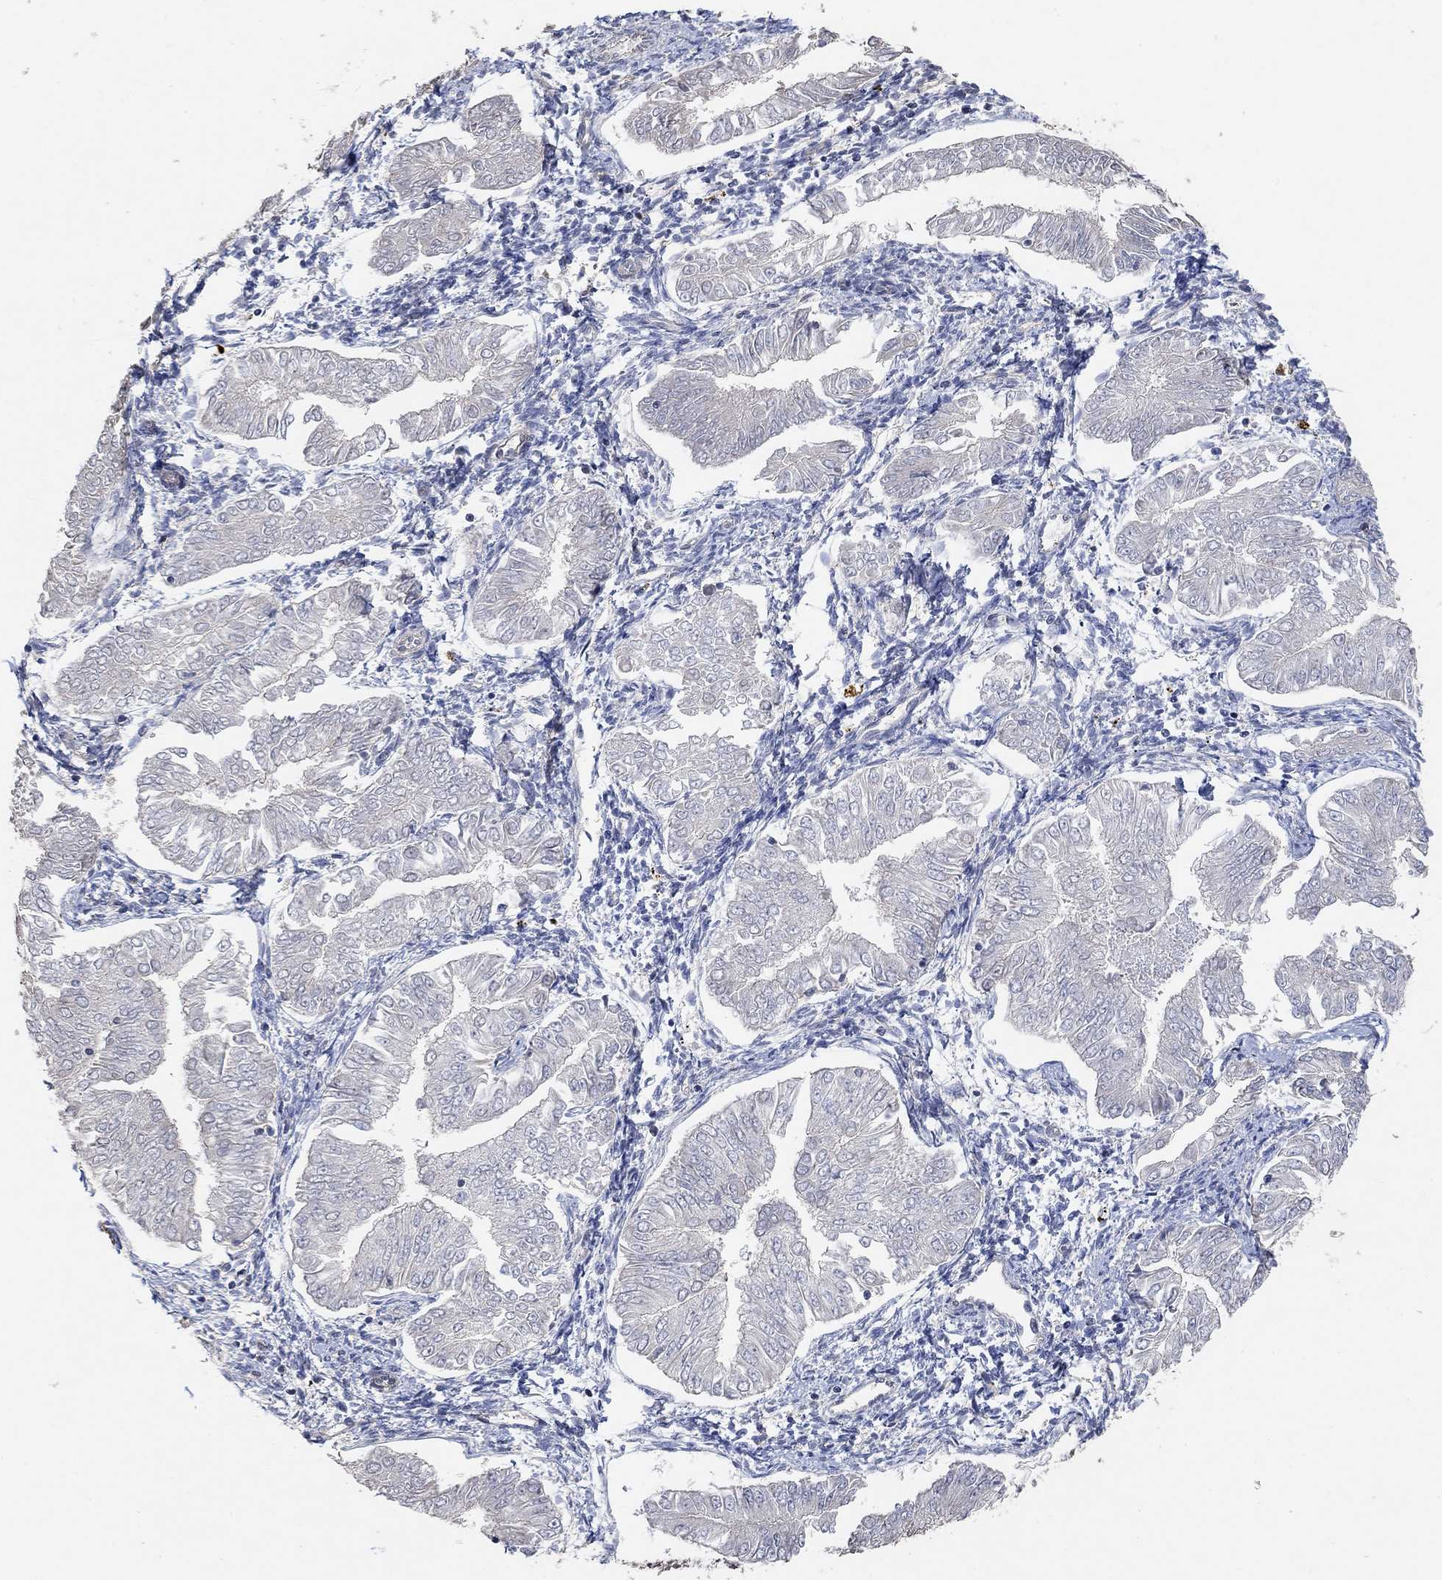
{"staining": {"intensity": "negative", "quantity": "none", "location": "none"}, "tissue": "endometrial cancer", "cell_type": "Tumor cells", "image_type": "cancer", "snomed": [{"axis": "morphology", "description": "Adenocarcinoma, NOS"}, {"axis": "topography", "description": "Endometrium"}], "caption": "There is no significant positivity in tumor cells of endometrial adenocarcinoma.", "gene": "UNC5B", "patient": {"sex": "female", "age": 53}}